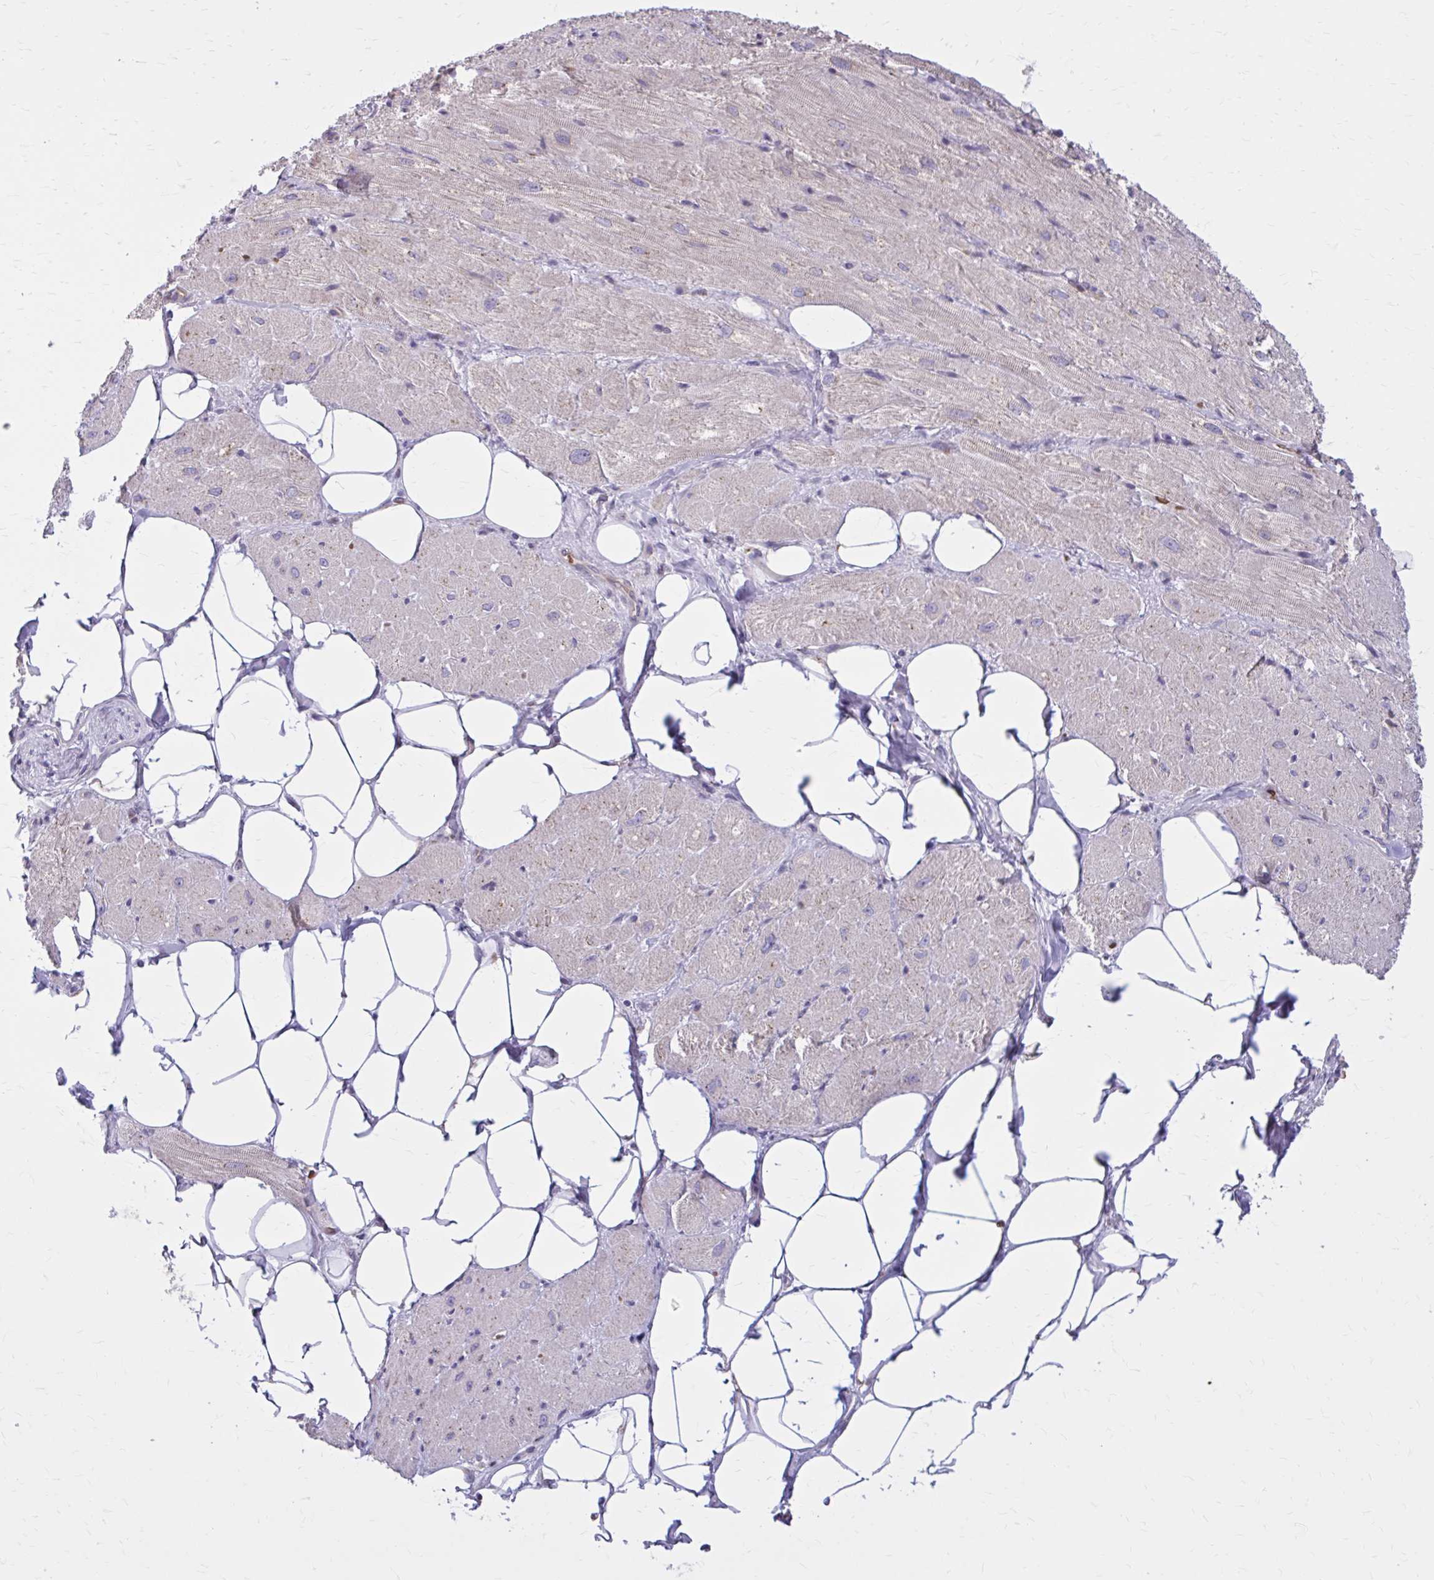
{"staining": {"intensity": "moderate", "quantity": "25%-75%", "location": "cytoplasmic/membranous"}, "tissue": "heart muscle", "cell_type": "Cardiomyocytes", "image_type": "normal", "snomed": [{"axis": "morphology", "description": "Normal tissue, NOS"}, {"axis": "topography", "description": "Heart"}], "caption": "Immunohistochemical staining of unremarkable human heart muscle displays 25%-75% levels of moderate cytoplasmic/membranous protein expression in approximately 25%-75% of cardiomyocytes. Using DAB (brown) and hematoxylin (blue) stains, captured at high magnification using brightfield microscopy.", "gene": "SNF8", "patient": {"sex": "male", "age": 62}}